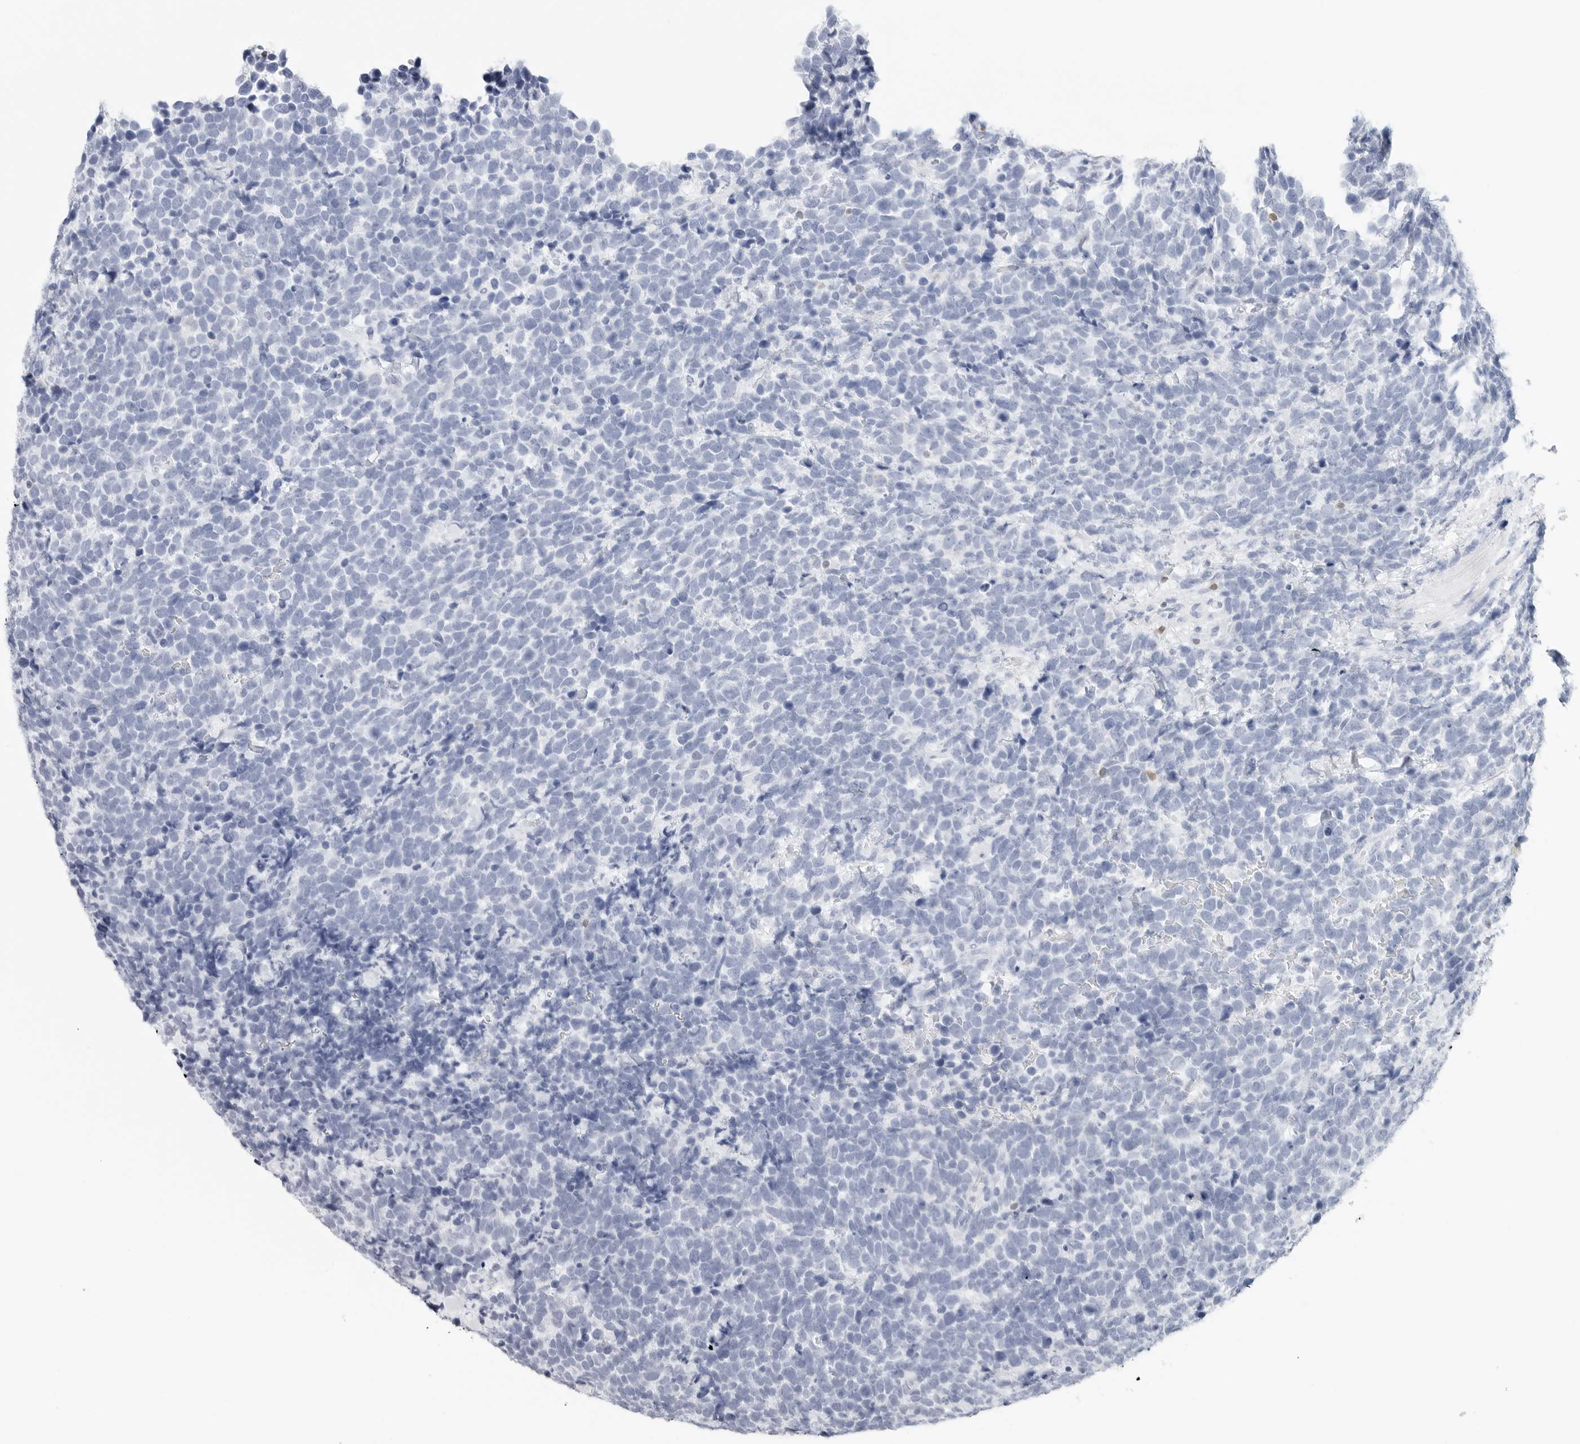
{"staining": {"intensity": "negative", "quantity": "none", "location": "none"}, "tissue": "urothelial cancer", "cell_type": "Tumor cells", "image_type": "cancer", "snomed": [{"axis": "morphology", "description": "Urothelial carcinoma, High grade"}, {"axis": "topography", "description": "Urinary bladder"}], "caption": "The image displays no significant staining in tumor cells of urothelial cancer.", "gene": "SLC9A3R1", "patient": {"sex": "female", "age": 82}}